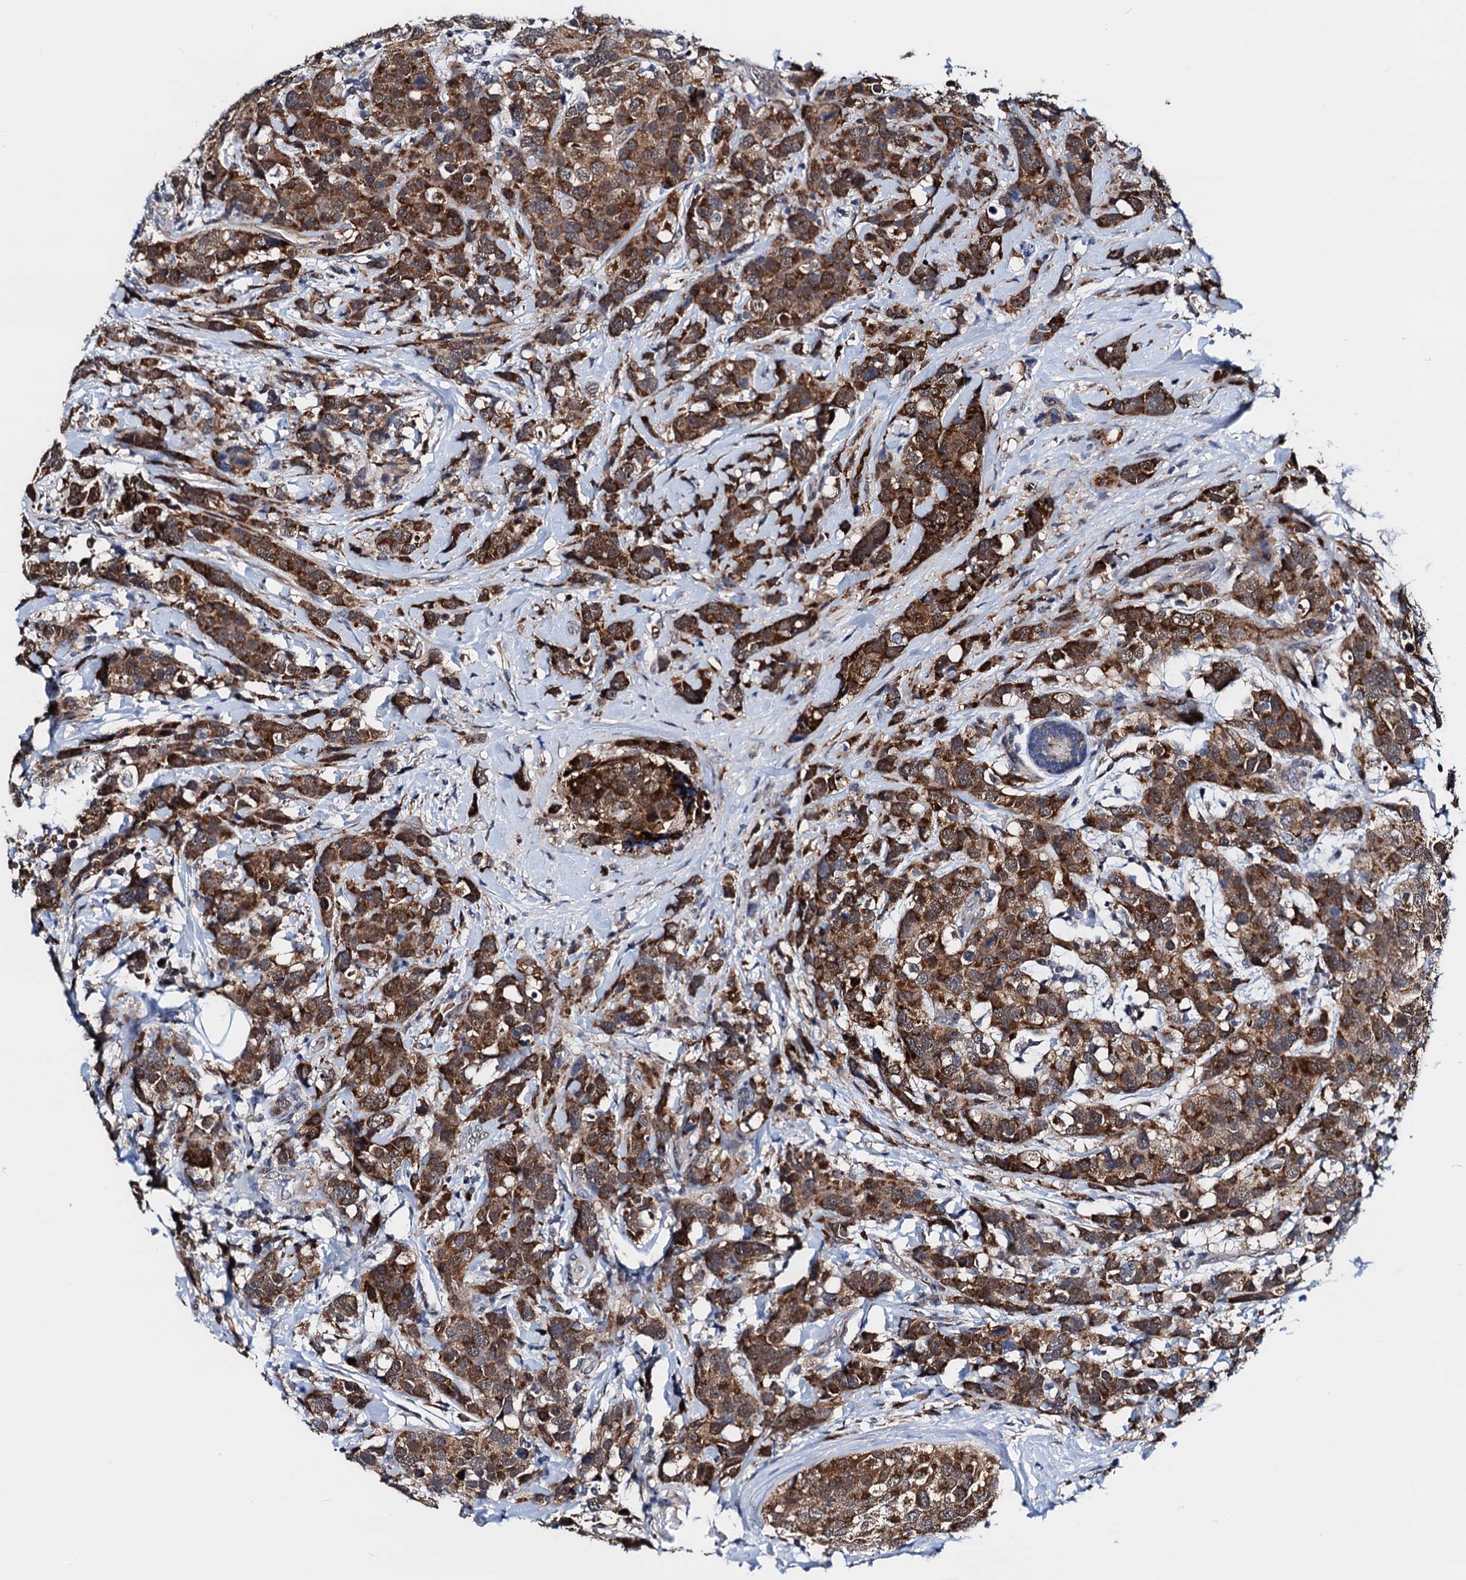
{"staining": {"intensity": "strong", "quantity": ">75%", "location": "cytoplasmic/membranous"}, "tissue": "breast cancer", "cell_type": "Tumor cells", "image_type": "cancer", "snomed": [{"axis": "morphology", "description": "Lobular carcinoma"}, {"axis": "topography", "description": "Breast"}], "caption": "Protein staining of breast cancer tissue shows strong cytoplasmic/membranous staining in about >75% of tumor cells.", "gene": "COA4", "patient": {"sex": "female", "age": 59}}